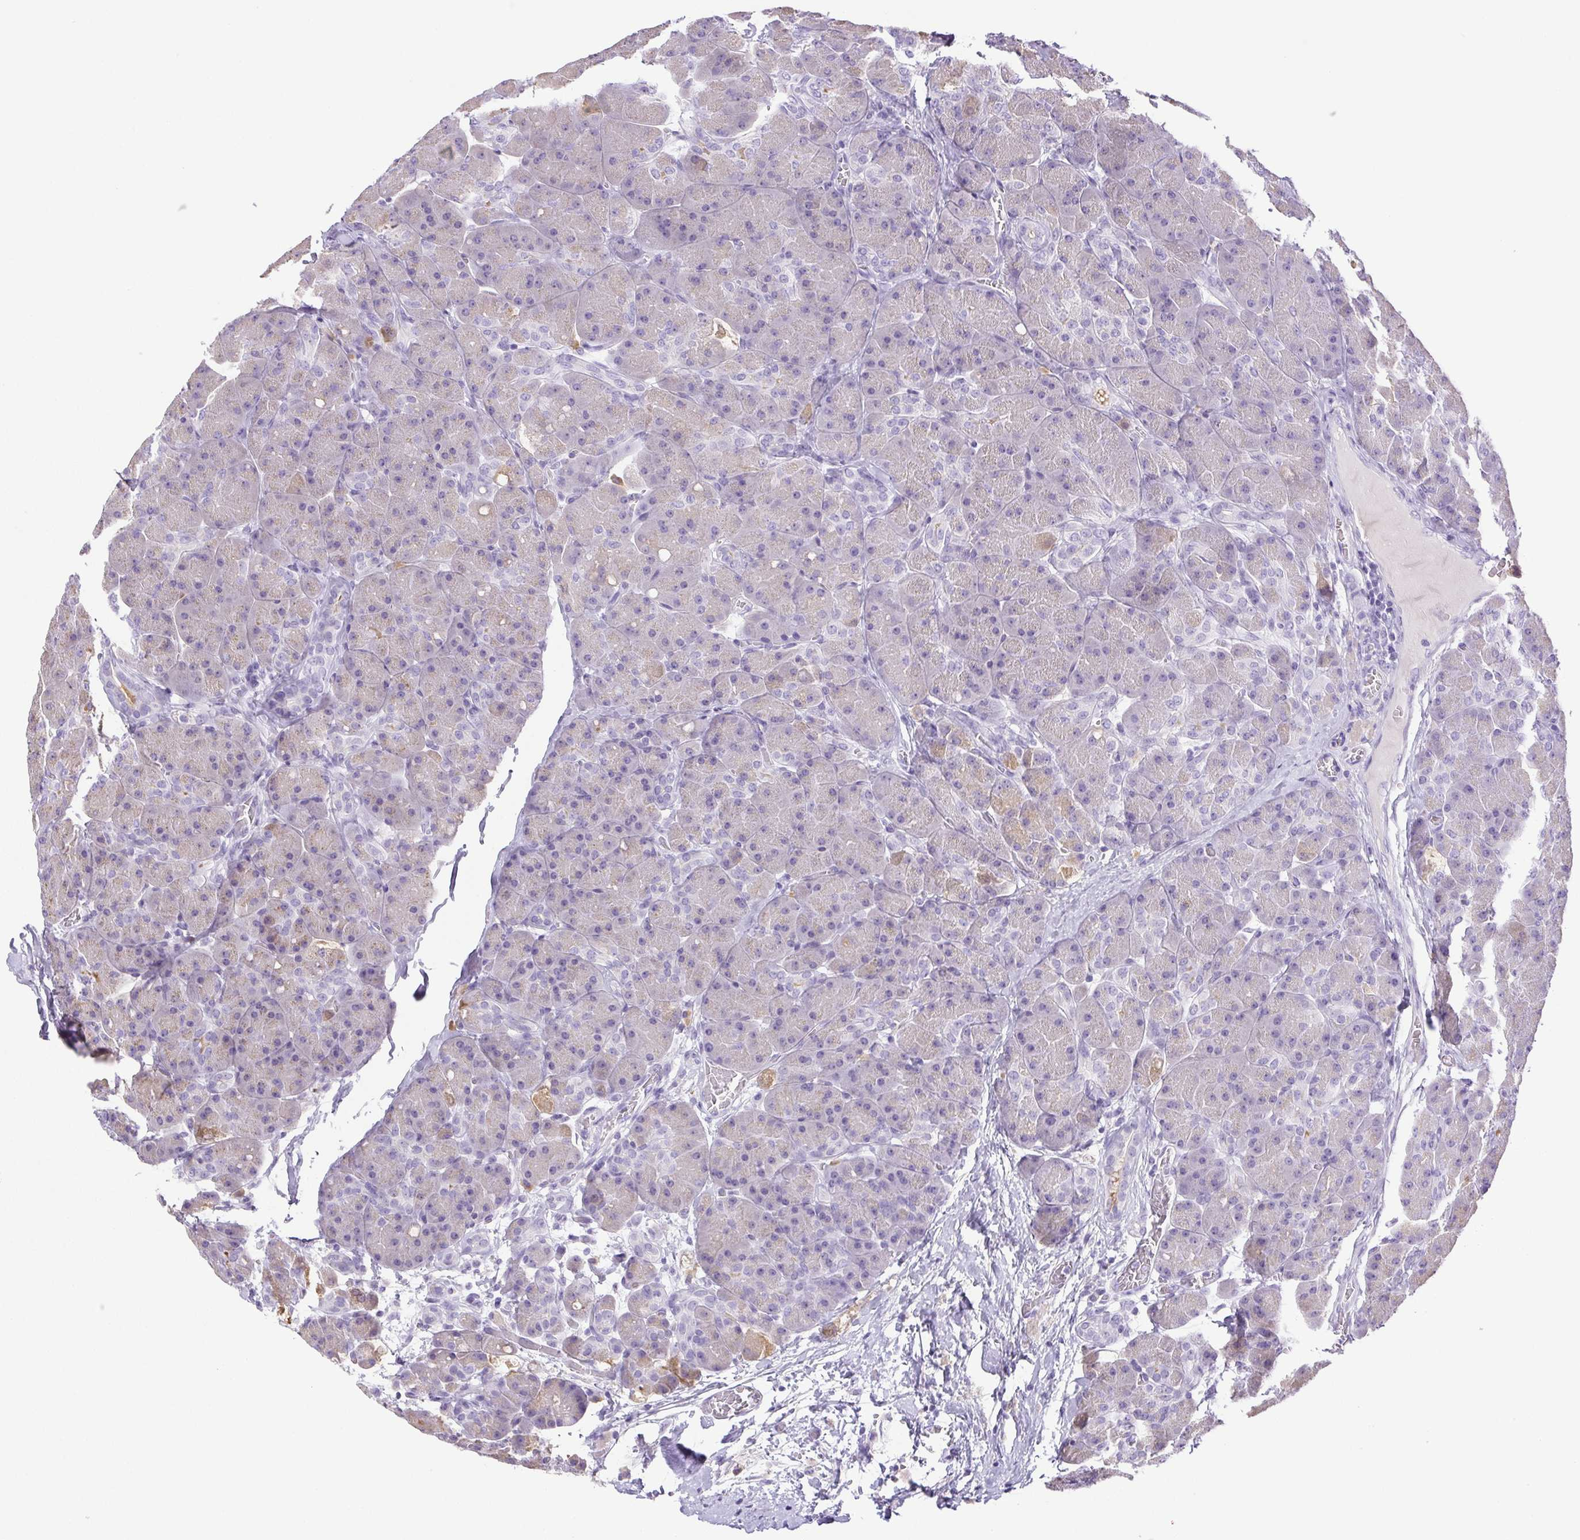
{"staining": {"intensity": "weak", "quantity": "<25%", "location": "cytoplasmic/membranous"}, "tissue": "pancreas", "cell_type": "Exocrine glandular cells", "image_type": "normal", "snomed": [{"axis": "morphology", "description": "Normal tissue, NOS"}, {"axis": "topography", "description": "Pancreas"}], "caption": "A high-resolution histopathology image shows IHC staining of unremarkable pancreas, which reveals no significant positivity in exocrine glandular cells.", "gene": "PAPPA2", "patient": {"sex": "male", "age": 55}}